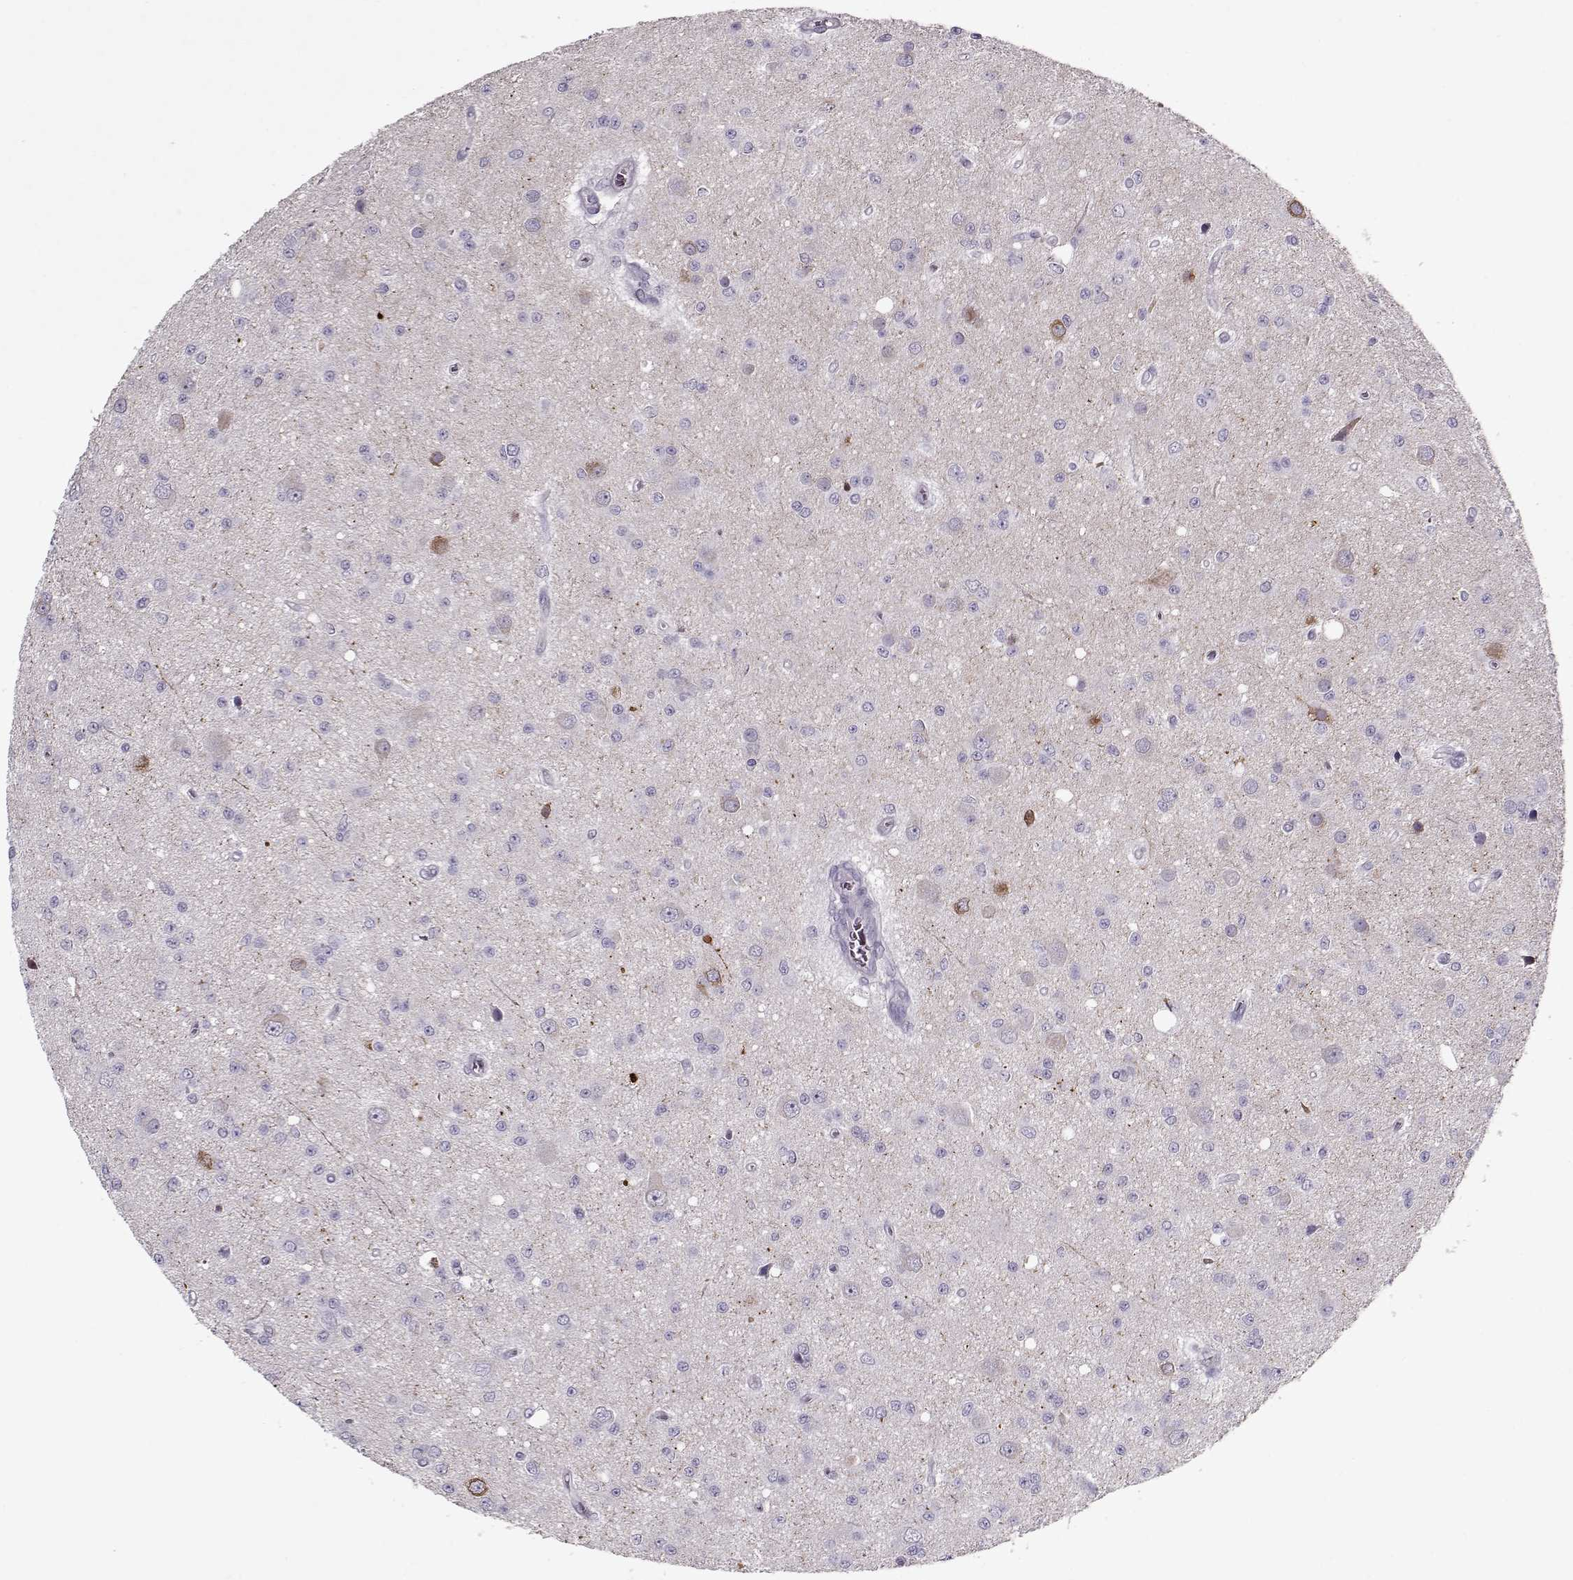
{"staining": {"intensity": "negative", "quantity": "none", "location": "none"}, "tissue": "glioma", "cell_type": "Tumor cells", "image_type": "cancer", "snomed": [{"axis": "morphology", "description": "Glioma, malignant, Low grade"}, {"axis": "topography", "description": "Brain"}], "caption": "A histopathology image of glioma stained for a protein demonstrates no brown staining in tumor cells. (Immunohistochemistry, brightfield microscopy, high magnification).", "gene": "CCDC136", "patient": {"sex": "female", "age": 45}}